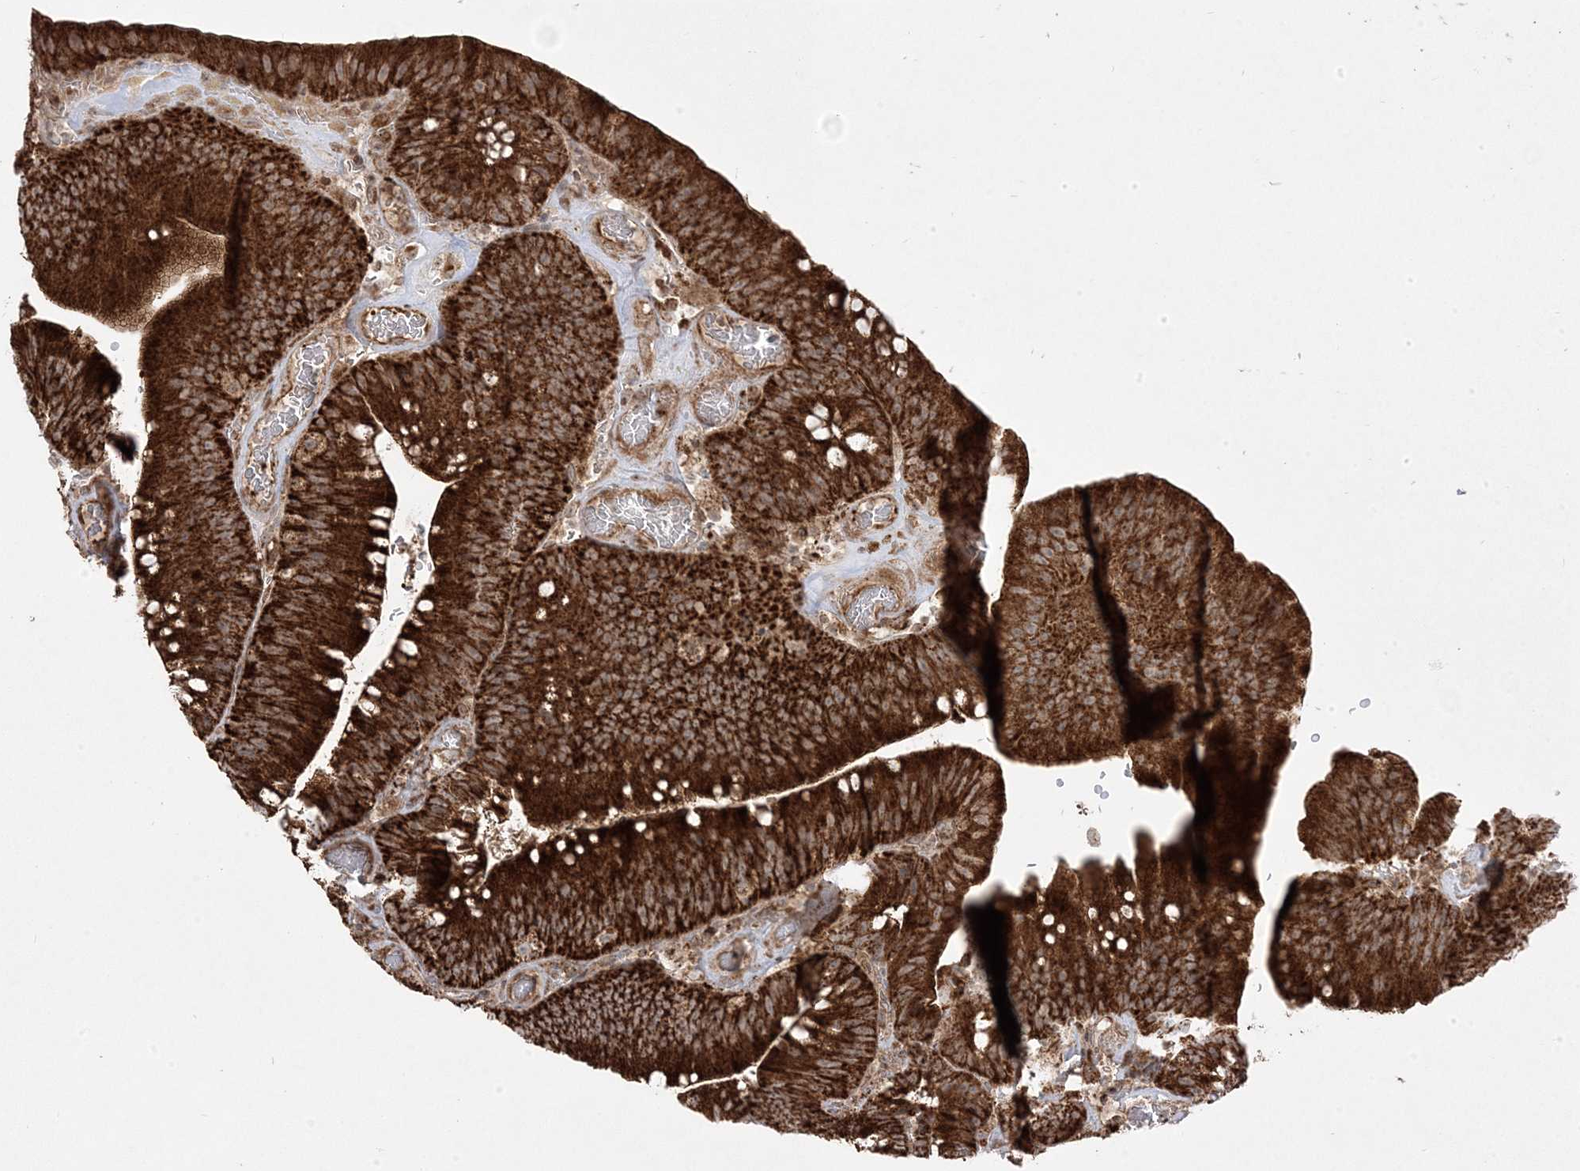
{"staining": {"intensity": "strong", "quantity": ">75%", "location": "cytoplasmic/membranous"}, "tissue": "colorectal cancer", "cell_type": "Tumor cells", "image_type": "cancer", "snomed": [{"axis": "morphology", "description": "Normal tissue, NOS"}, {"axis": "topography", "description": "Colon"}], "caption": "Protein staining of colorectal cancer tissue reveals strong cytoplasmic/membranous positivity in about >75% of tumor cells.", "gene": "CLUAP1", "patient": {"sex": "female", "age": 82}}